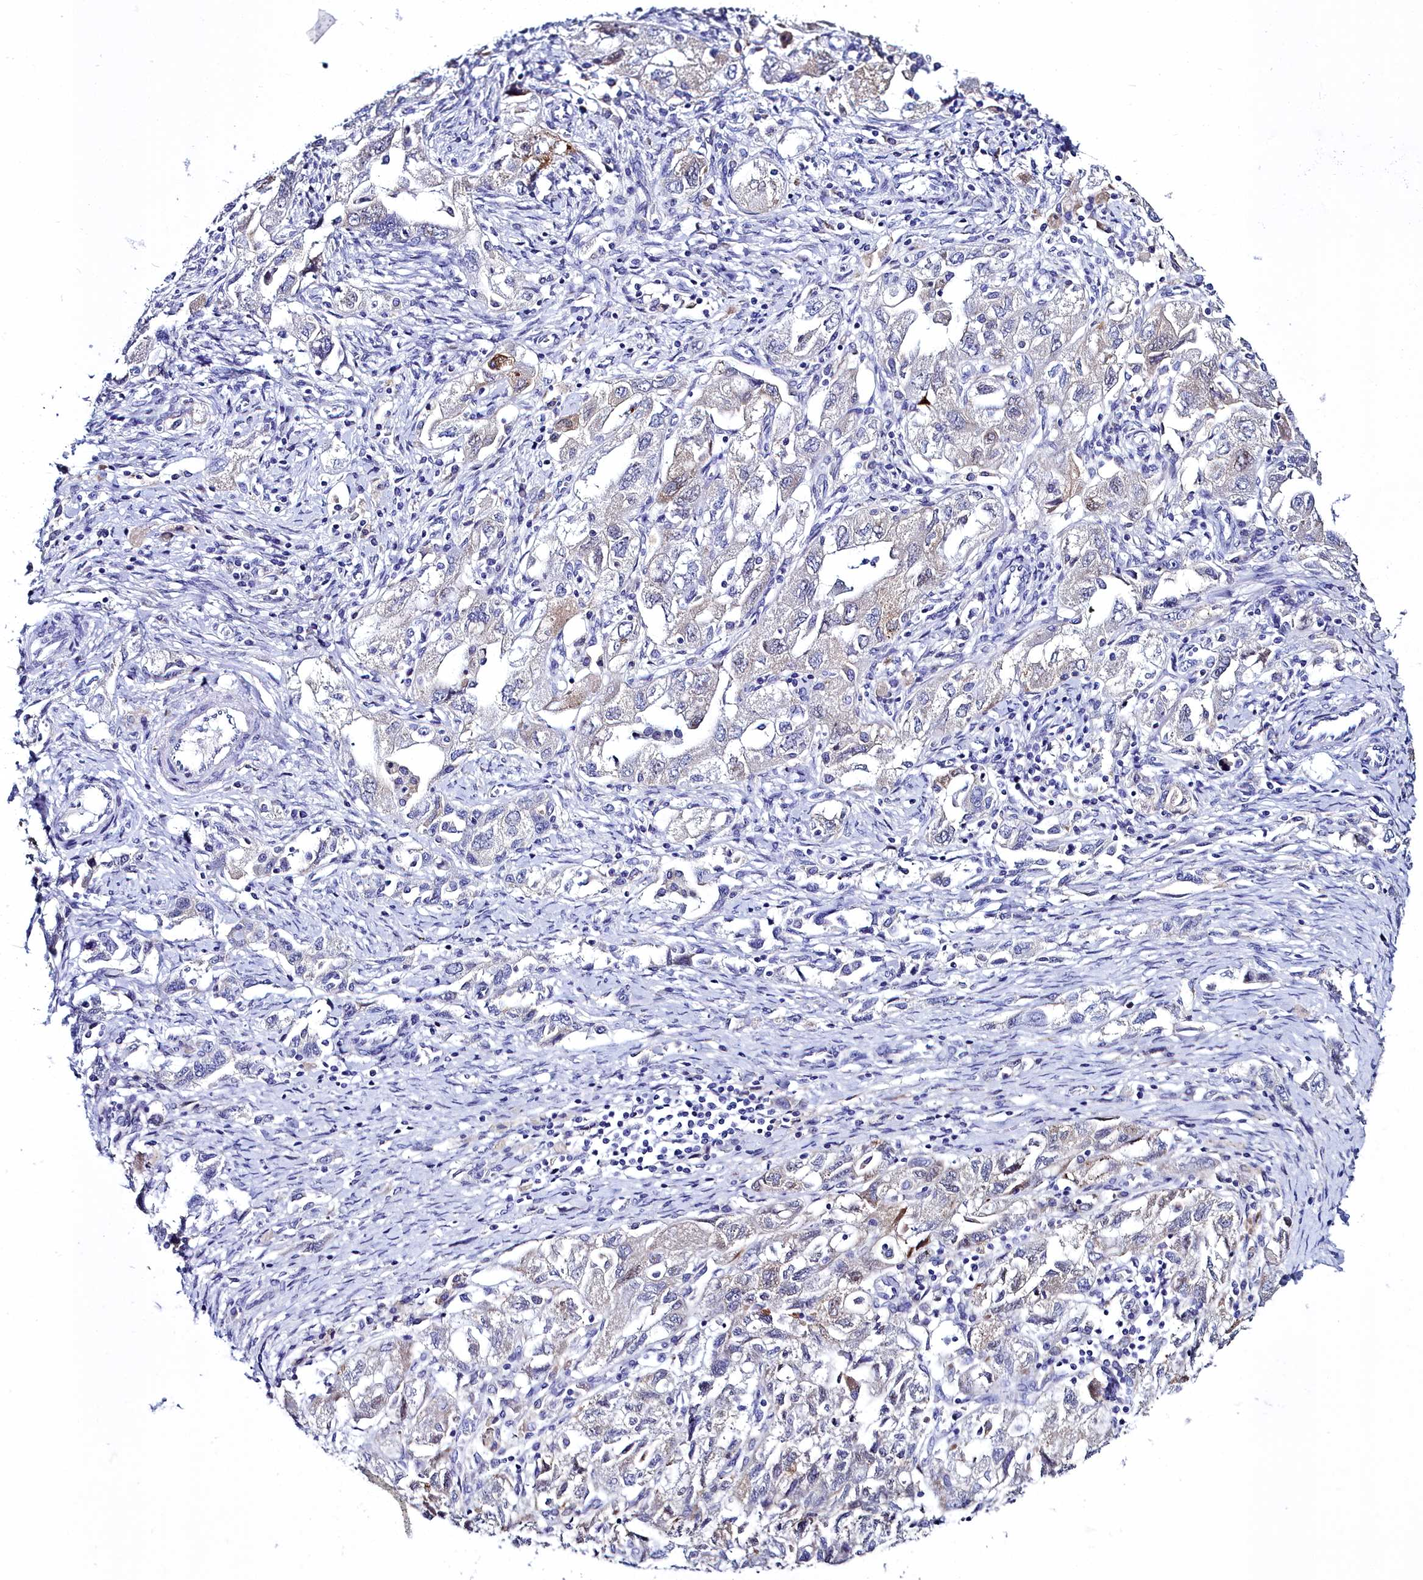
{"staining": {"intensity": "moderate", "quantity": "<25%", "location": "cytoplasmic/membranous"}, "tissue": "ovarian cancer", "cell_type": "Tumor cells", "image_type": "cancer", "snomed": [{"axis": "morphology", "description": "Carcinoma, NOS"}, {"axis": "morphology", "description": "Cystadenocarcinoma, serous, NOS"}, {"axis": "topography", "description": "Ovary"}], "caption": "High-power microscopy captured an IHC photomicrograph of ovarian carcinoma, revealing moderate cytoplasmic/membranous staining in about <25% of tumor cells.", "gene": "ELAPOR2", "patient": {"sex": "female", "age": 69}}